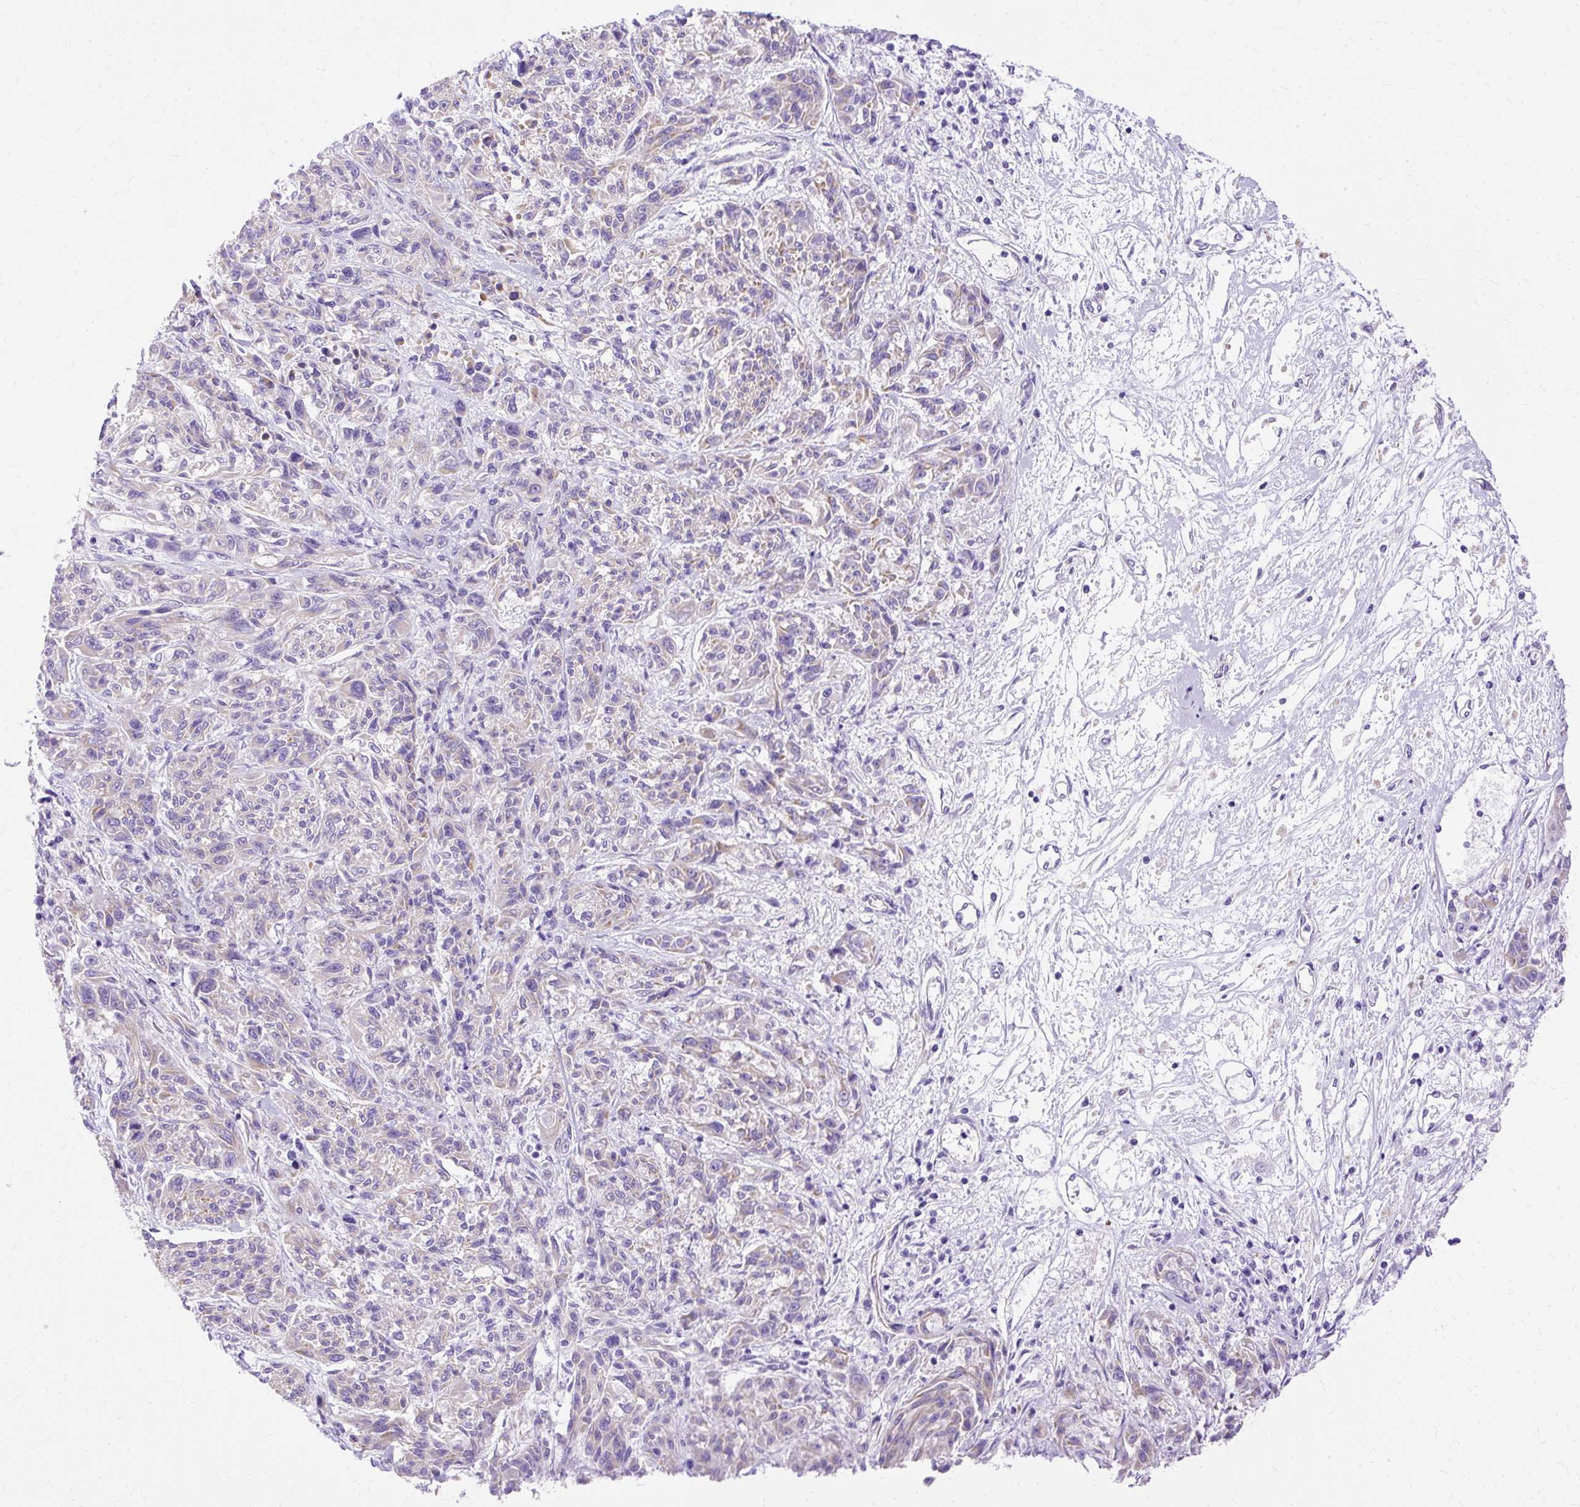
{"staining": {"intensity": "negative", "quantity": "none", "location": "none"}, "tissue": "melanoma", "cell_type": "Tumor cells", "image_type": "cancer", "snomed": [{"axis": "morphology", "description": "Malignant melanoma, NOS"}, {"axis": "topography", "description": "Skin"}], "caption": "Immunohistochemical staining of malignant melanoma shows no significant expression in tumor cells.", "gene": "MYO6", "patient": {"sex": "male", "age": 53}}